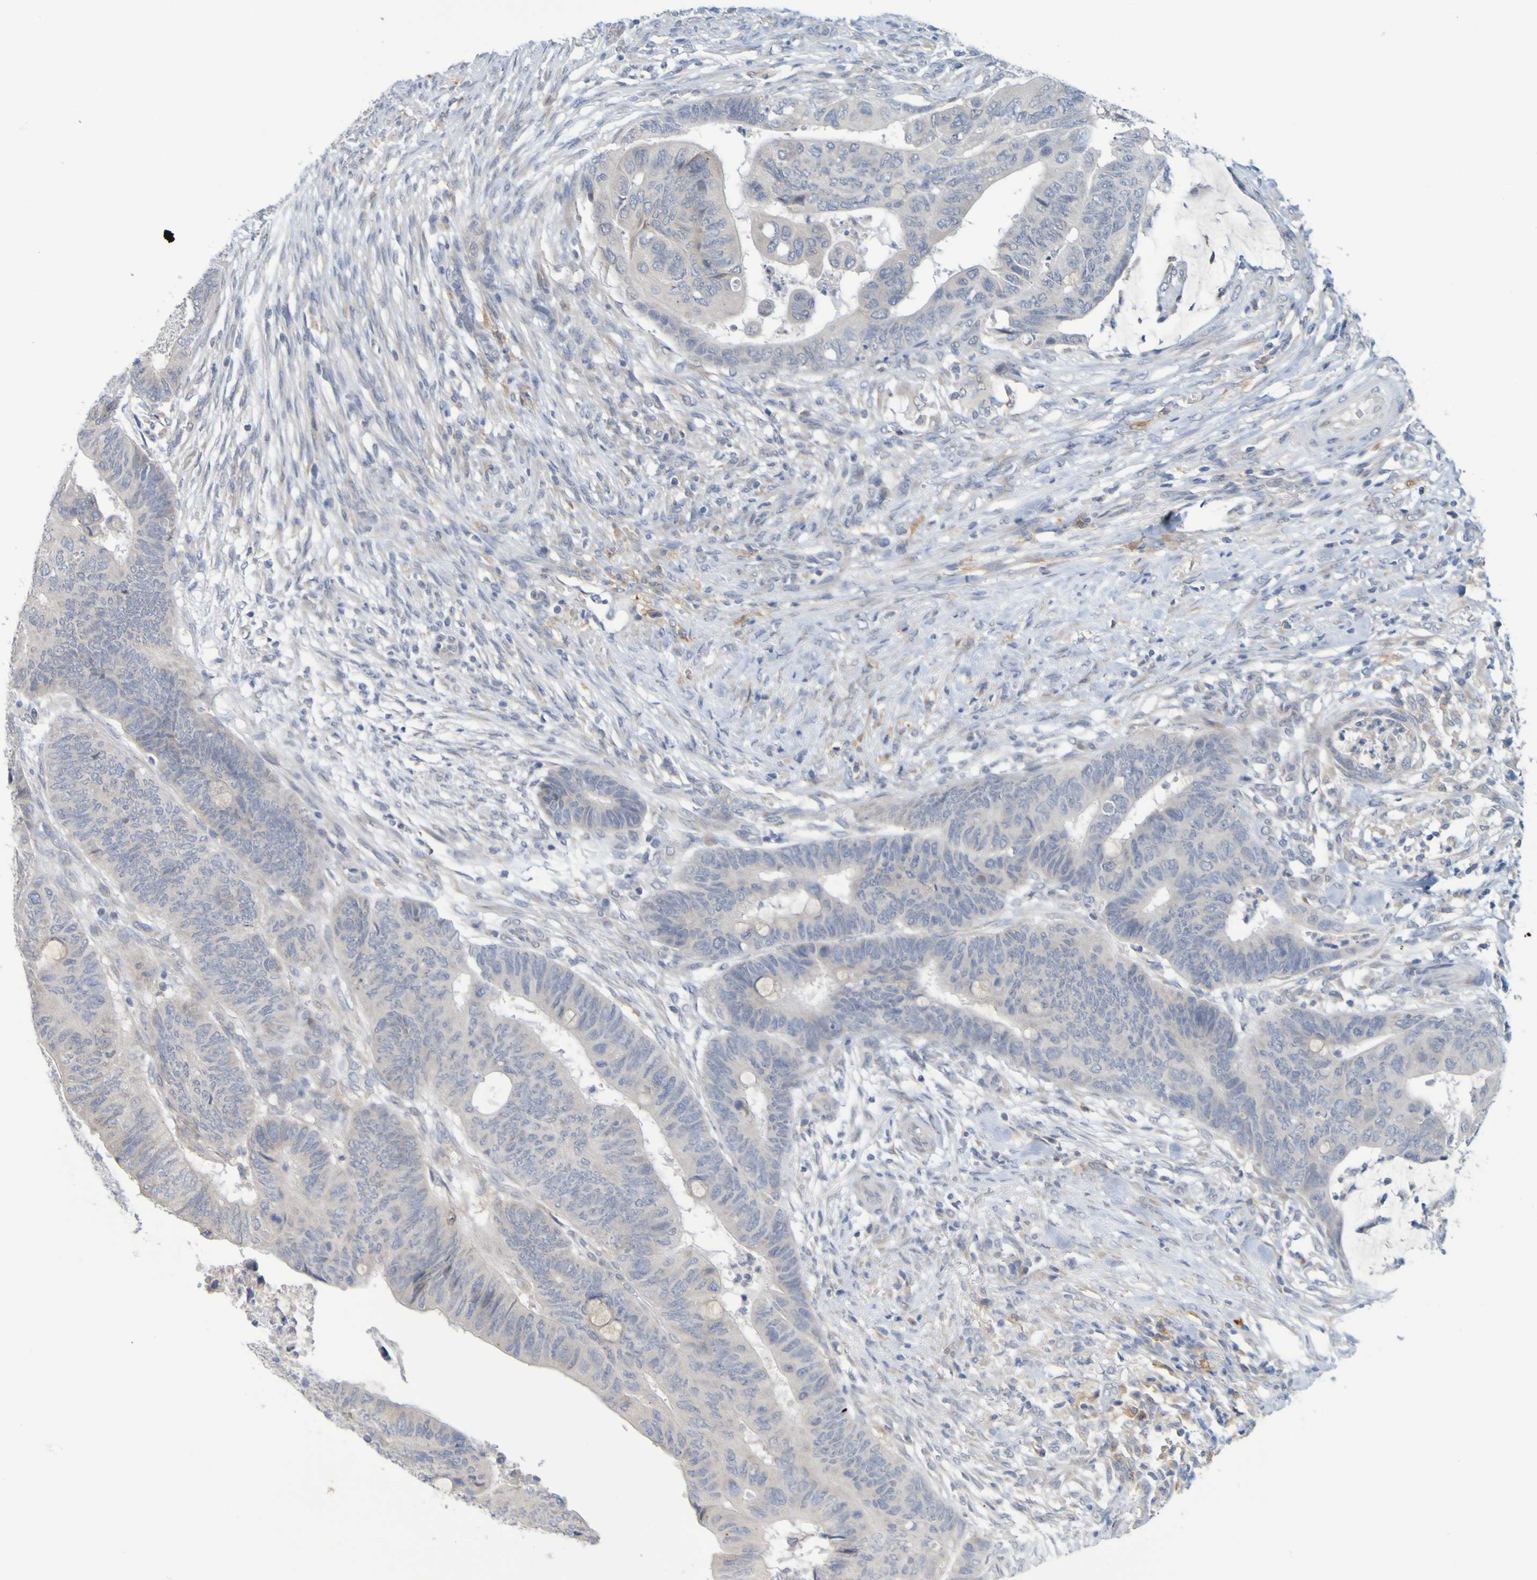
{"staining": {"intensity": "negative", "quantity": "none", "location": "none"}, "tissue": "colorectal cancer", "cell_type": "Tumor cells", "image_type": "cancer", "snomed": [{"axis": "morphology", "description": "Normal tissue, NOS"}, {"axis": "morphology", "description": "Adenocarcinoma, NOS"}, {"axis": "topography", "description": "Rectum"}, {"axis": "topography", "description": "Peripheral nerve tissue"}], "caption": "An image of human colorectal cancer (adenocarcinoma) is negative for staining in tumor cells.", "gene": "LILRB5", "patient": {"sex": "male", "age": 92}}